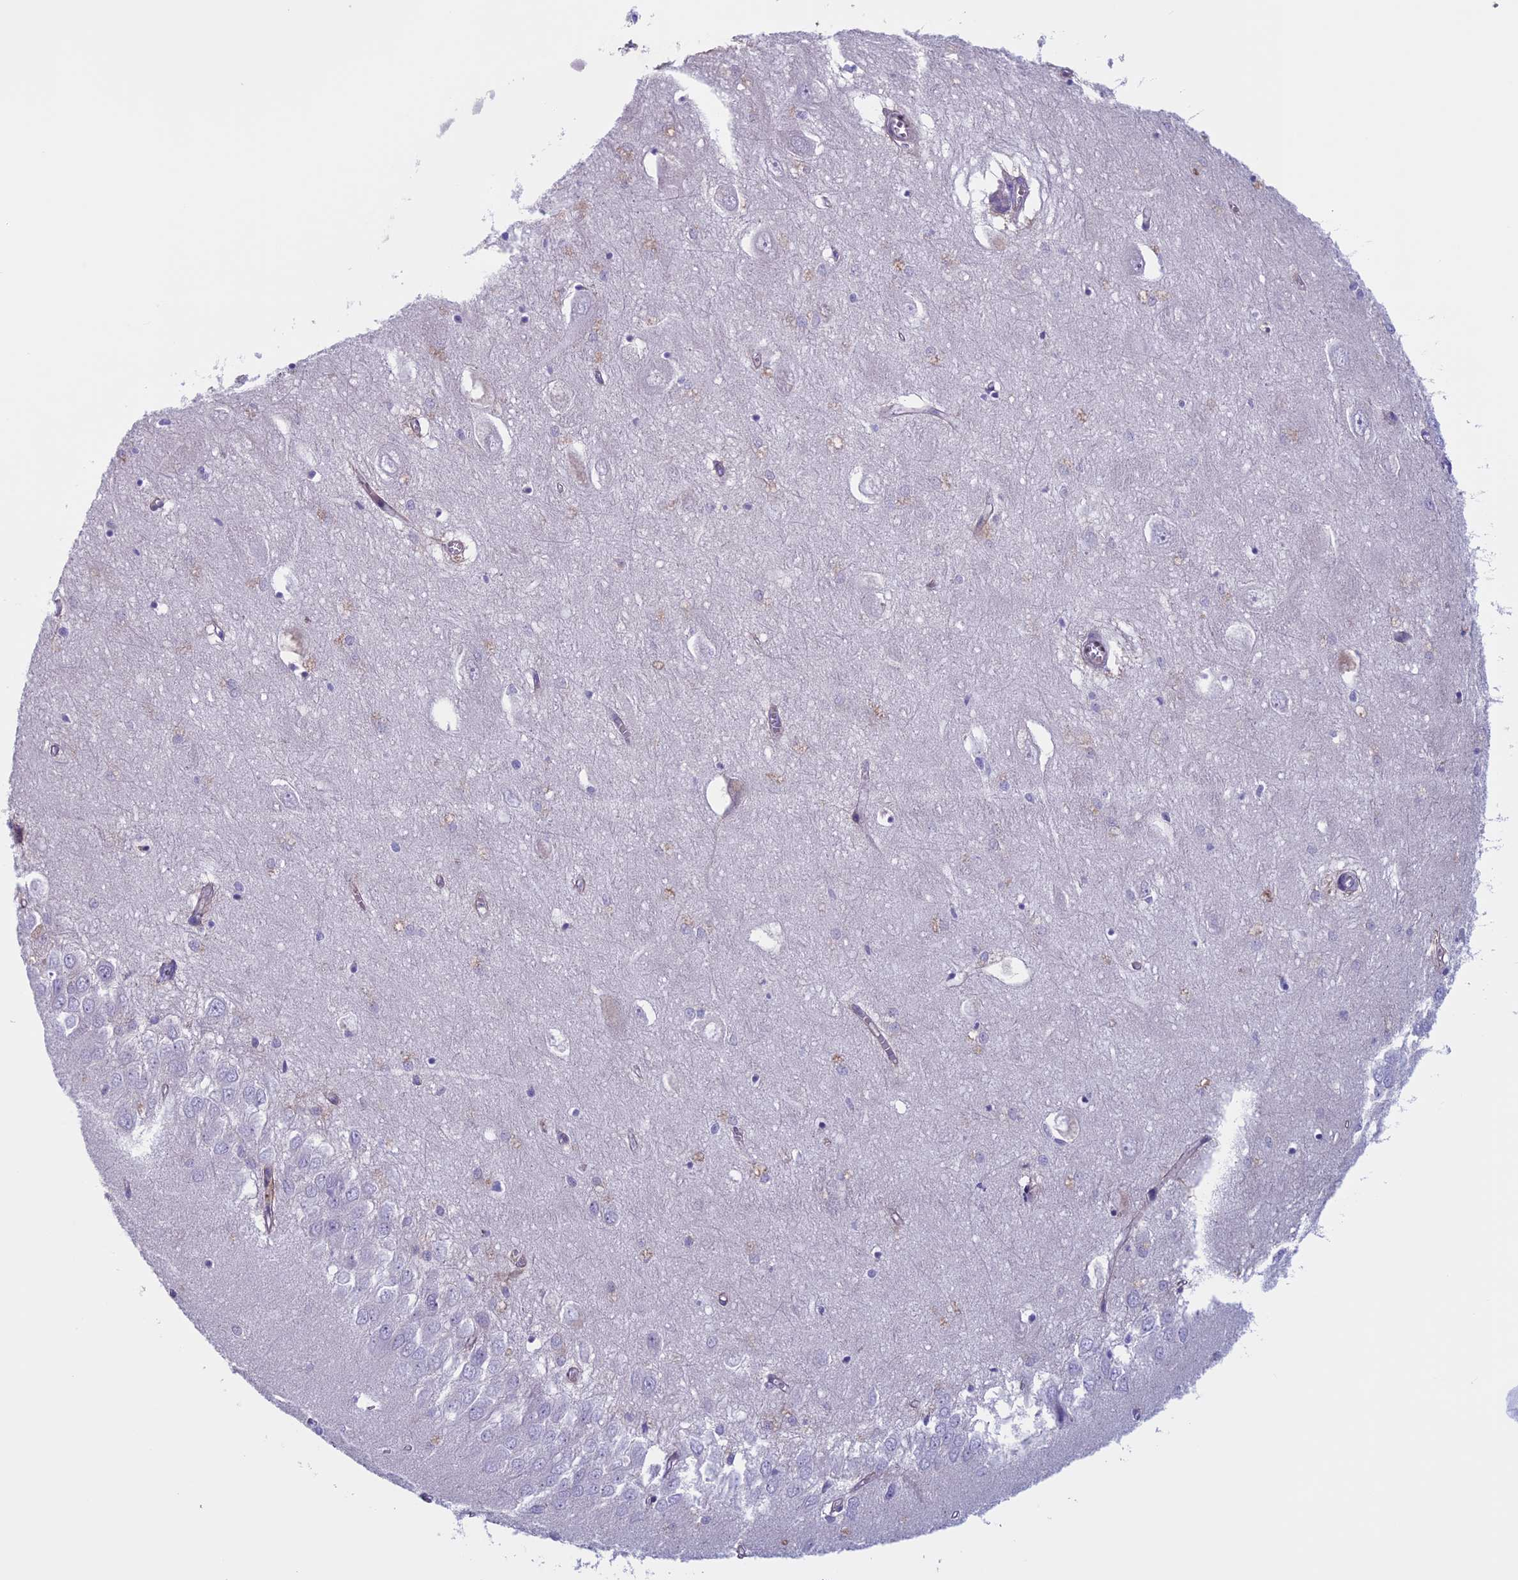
{"staining": {"intensity": "negative", "quantity": "none", "location": "none"}, "tissue": "hippocampus", "cell_type": "Glial cells", "image_type": "normal", "snomed": [{"axis": "morphology", "description": "Normal tissue, NOS"}, {"axis": "topography", "description": "Hippocampus"}], "caption": "Human hippocampus stained for a protein using immunohistochemistry reveals no expression in glial cells.", "gene": "CNOT6L", "patient": {"sex": "female", "age": 64}}